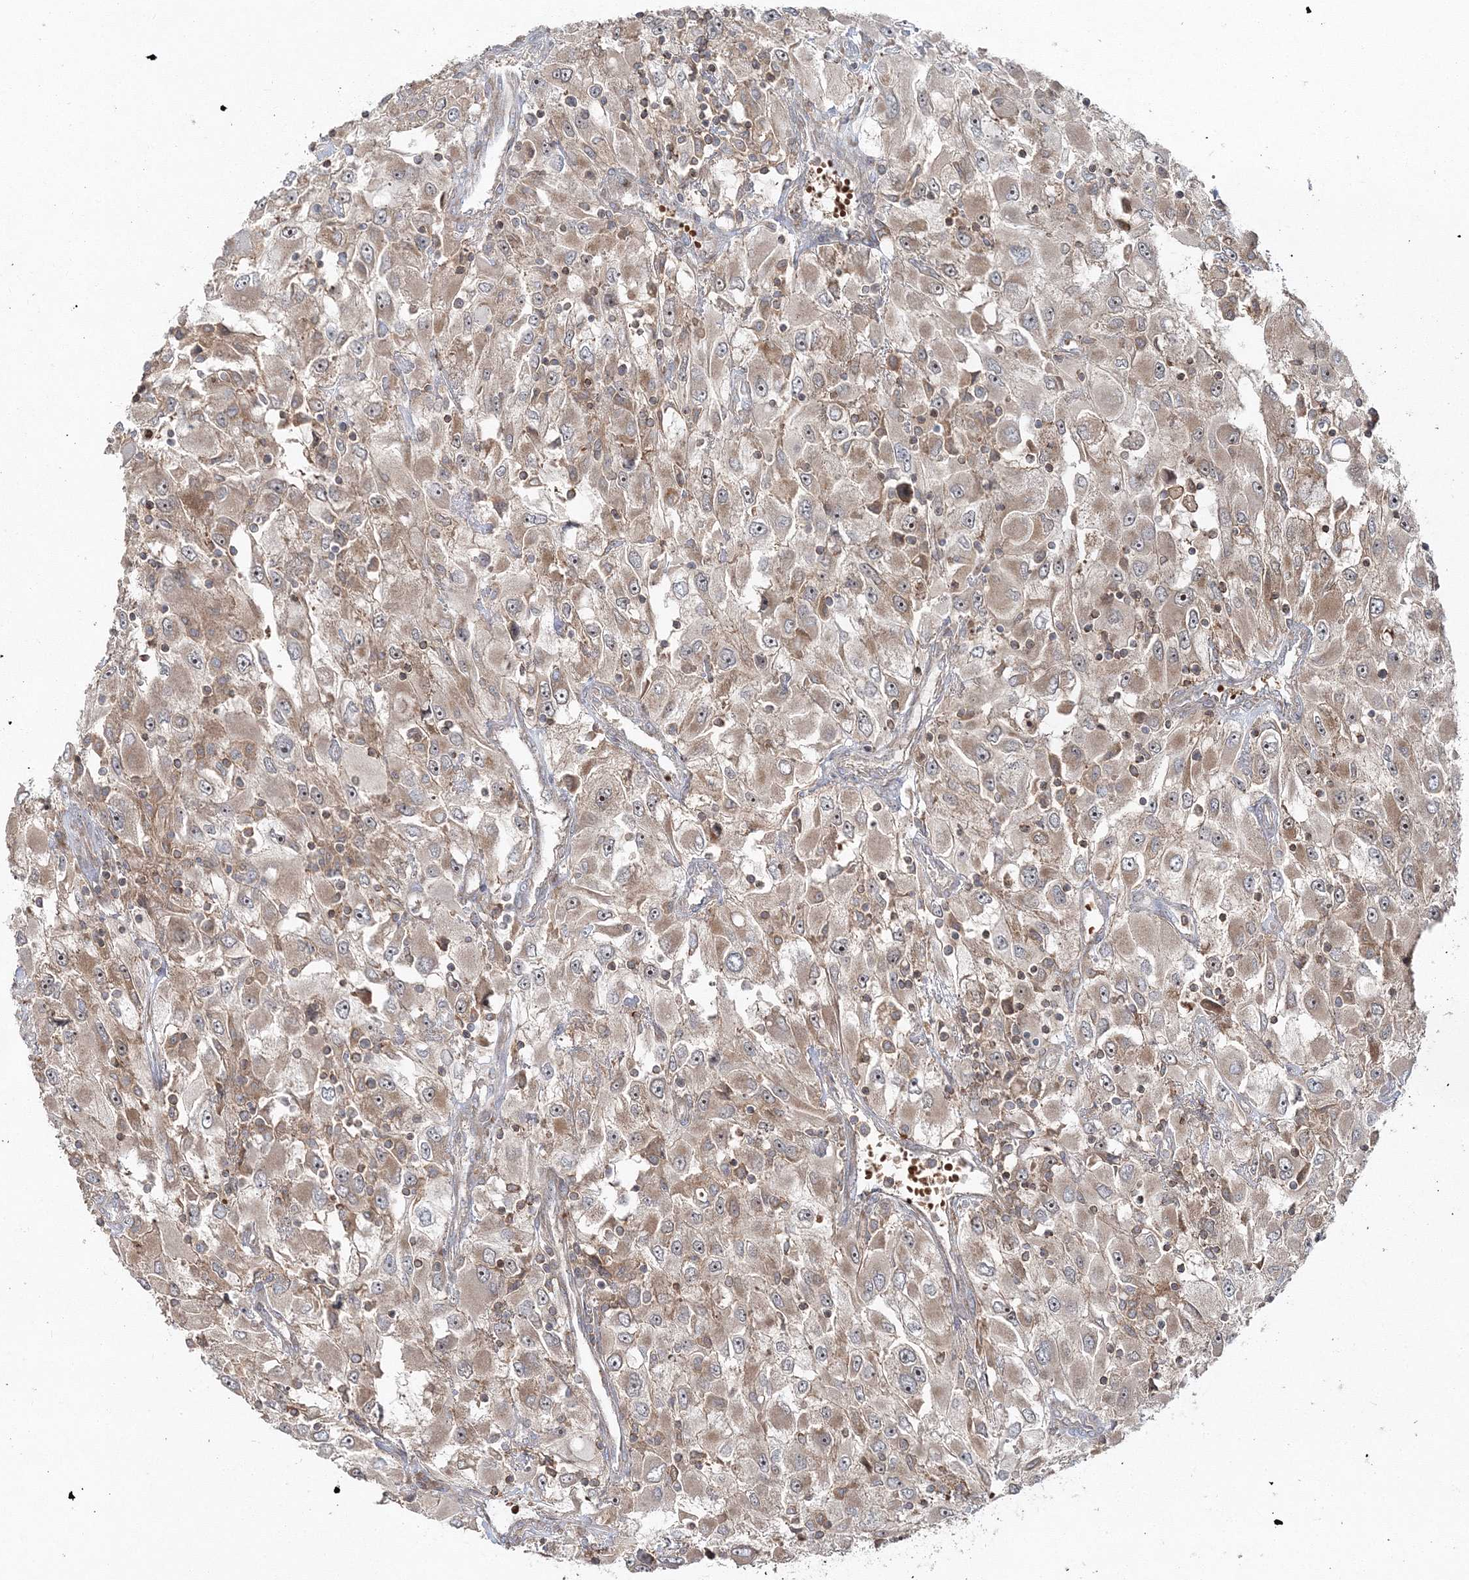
{"staining": {"intensity": "weak", "quantity": ">75%", "location": "cytoplasmic/membranous"}, "tissue": "renal cancer", "cell_type": "Tumor cells", "image_type": "cancer", "snomed": [{"axis": "morphology", "description": "Adenocarcinoma, NOS"}, {"axis": "topography", "description": "Kidney"}], "caption": "Immunohistochemistry image of neoplastic tissue: renal adenocarcinoma stained using immunohistochemistry displays low levels of weak protein expression localized specifically in the cytoplasmic/membranous of tumor cells, appearing as a cytoplasmic/membranous brown color.", "gene": "PCBD2", "patient": {"sex": "female", "age": 52}}